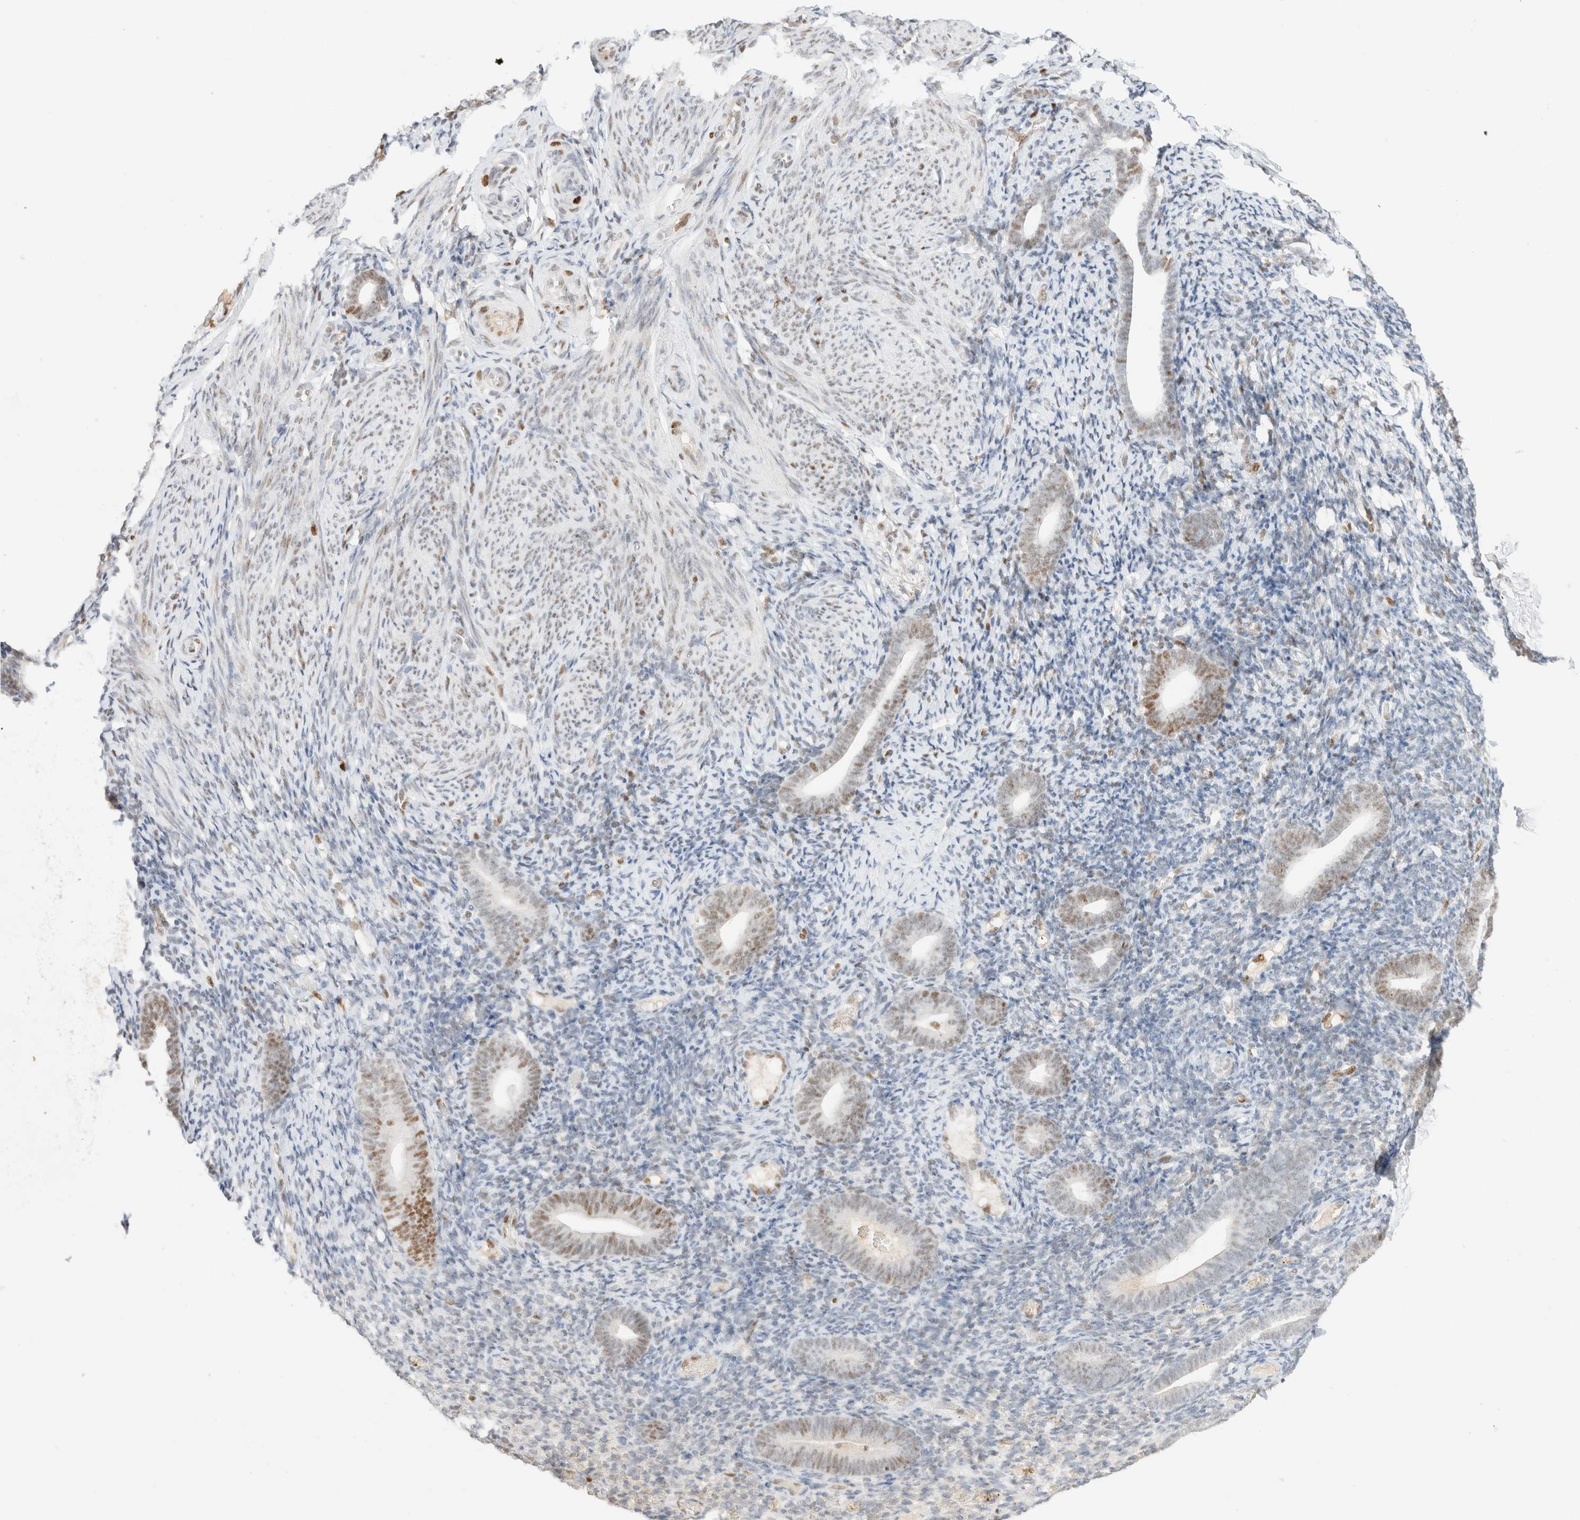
{"staining": {"intensity": "negative", "quantity": "none", "location": "none"}, "tissue": "endometrium", "cell_type": "Cells in endometrial stroma", "image_type": "normal", "snomed": [{"axis": "morphology", "description": "Normal tissue, NOS"}, {"axis": "topography", "description": "Endometrium"}], "caption": "Endometrium stained for a protein using IHC demonstrates no expression cells in endometrial stroma.", "gene": "DDB2", "patient": {"sex": "female", "age": 51}}